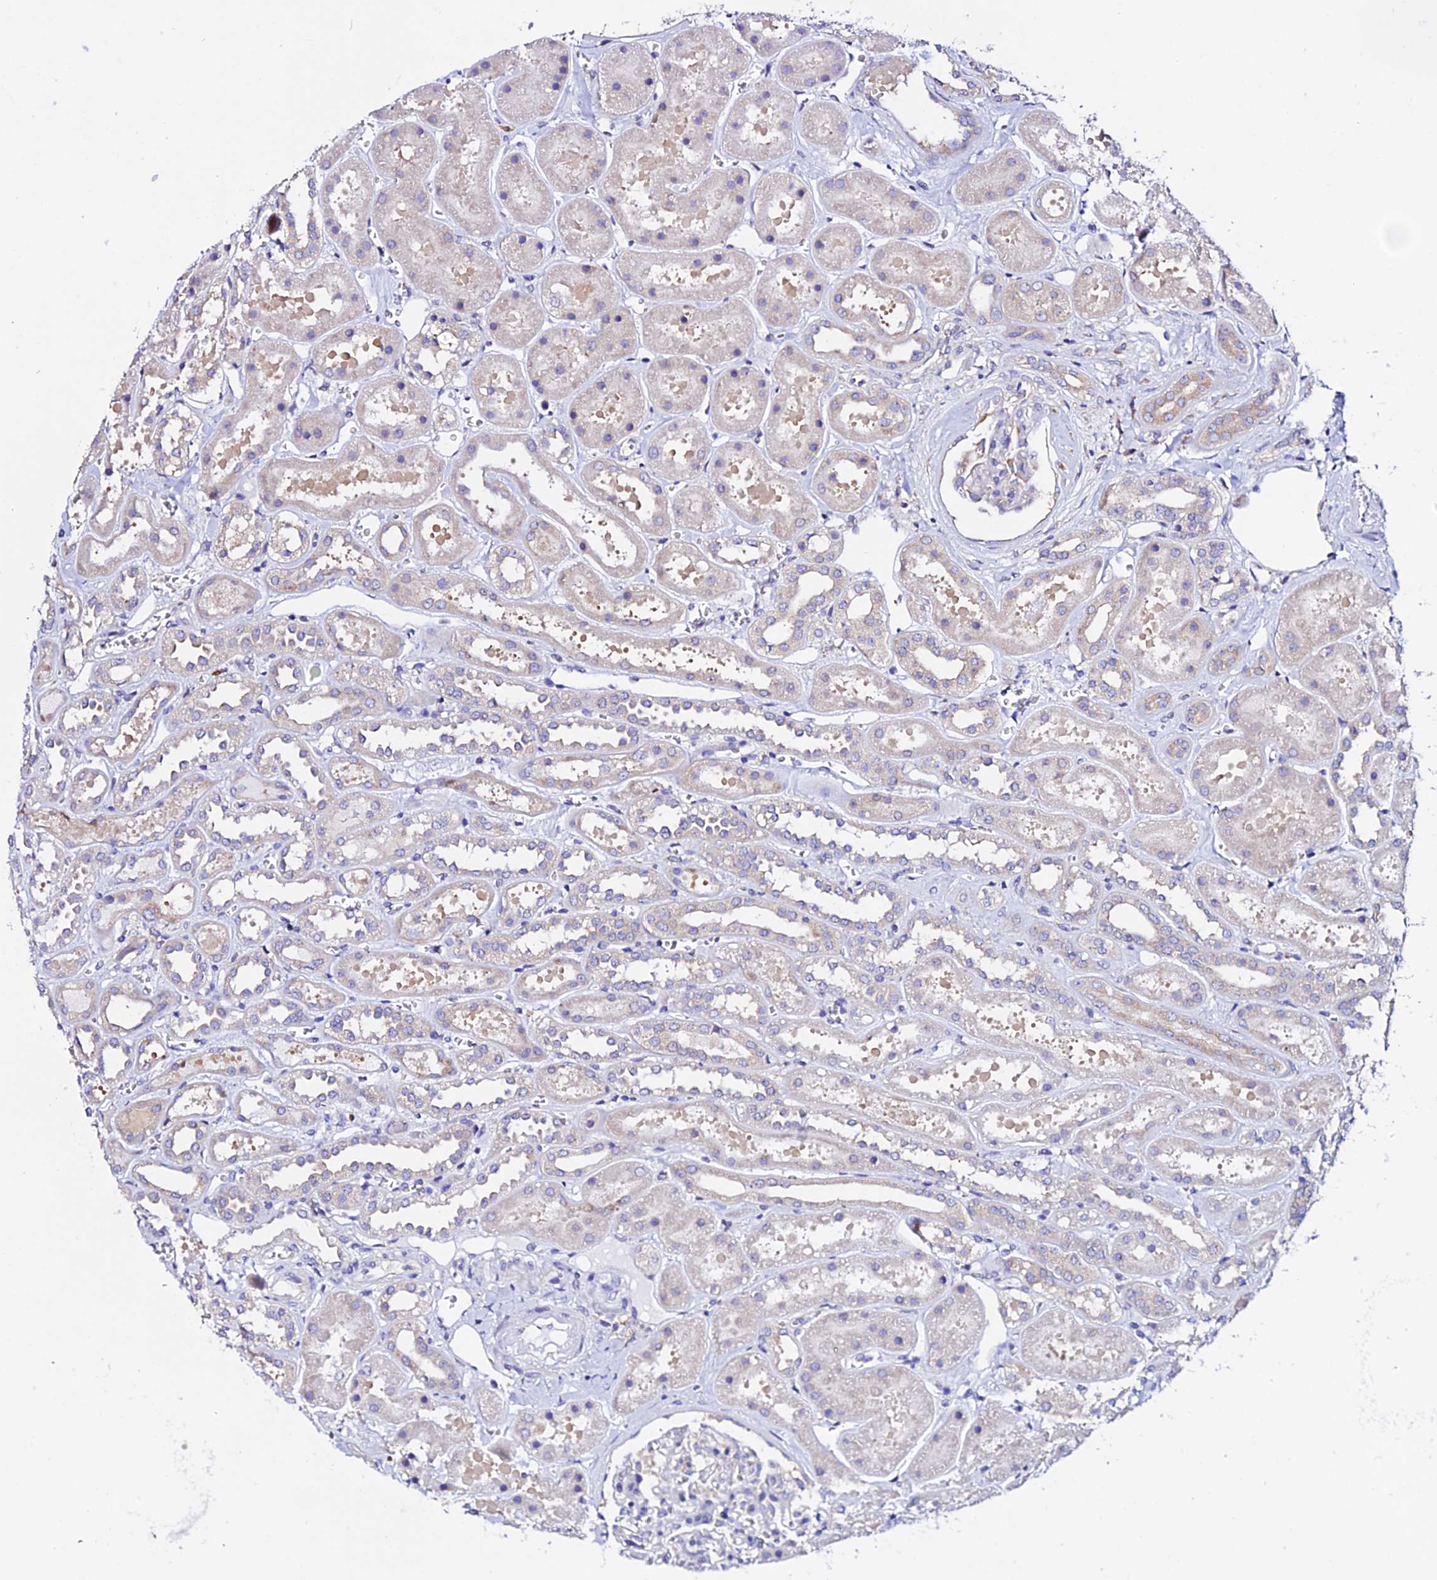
{"staining": {"intensity": "negative", "quantity": "none", "location": "none"}, "tissue": "kidney", "cell_type": "Cells in glomeruli", "image_type": "normal", "snomed": [{"axis": "morphology", "description": "Normal tissue, NOS"}, {"axis": "topography", "description": "Kidney"}], "caption": "An image of kidney stained for a protein shows no brown staining in cells in glomeruli.", "gene": "EEF1G", "patient": {"sex": "female", "age": 41}}